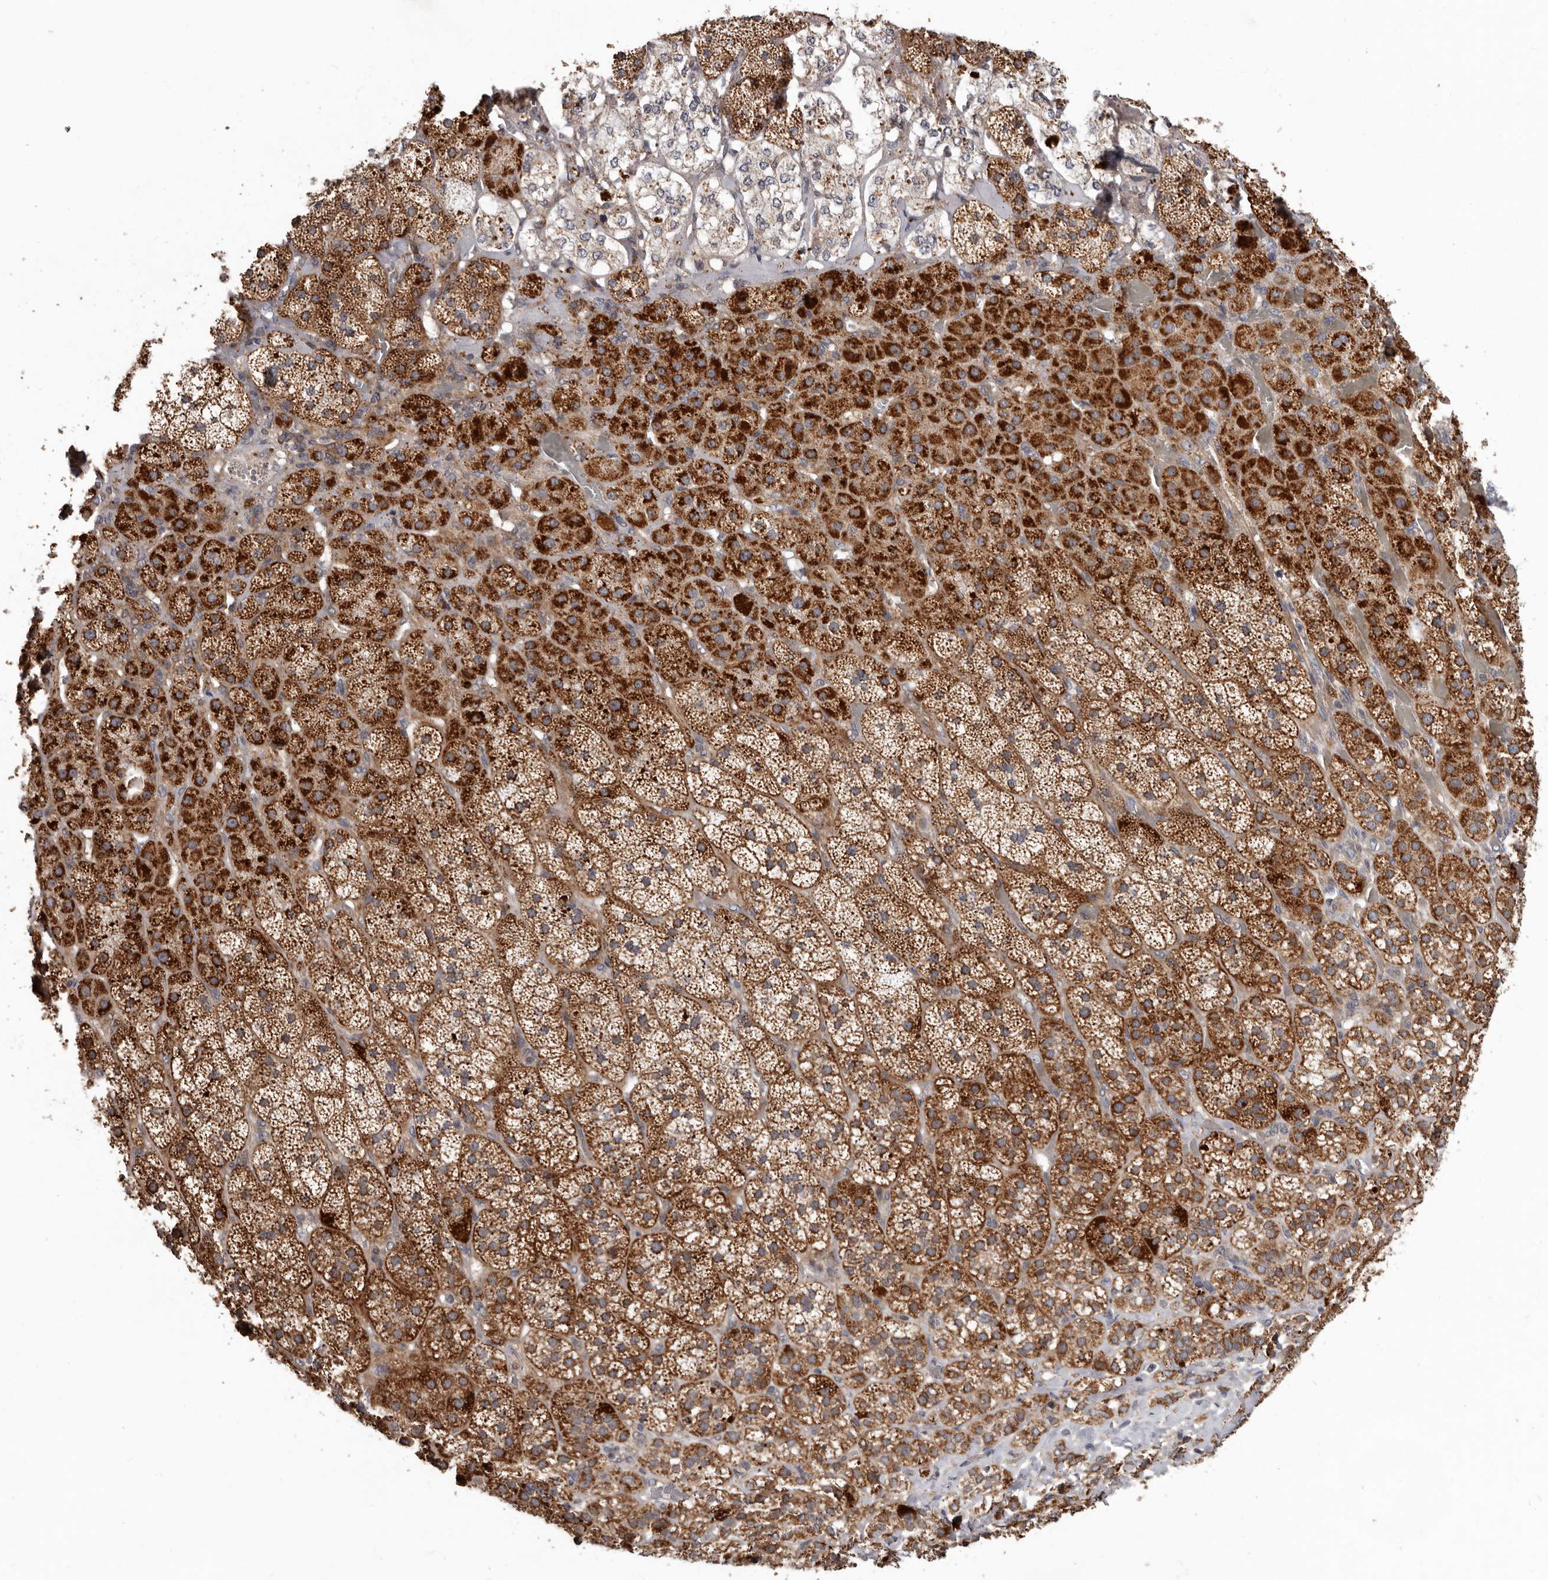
{"staining": {"intensity": "strong", "quantity": ">75%", "location": "cytoplasmic/membranous"}, "tissue": "adrenal gland", "cell_type": "Glandular cells", "image_type": "normal", "snomed": [{"axis": "morphology", "description": "Normal tissue, NOS"}, {"axis": "topography", "description": "Adrenal gland"}], "caption": "The image shows a brown stain indicating the presence of a protein in the cytoplasmic/membranous of glandular cells in adrenal gland.", "gene": "FGFR4", "patient": {"sex": "male", "age": 57}}